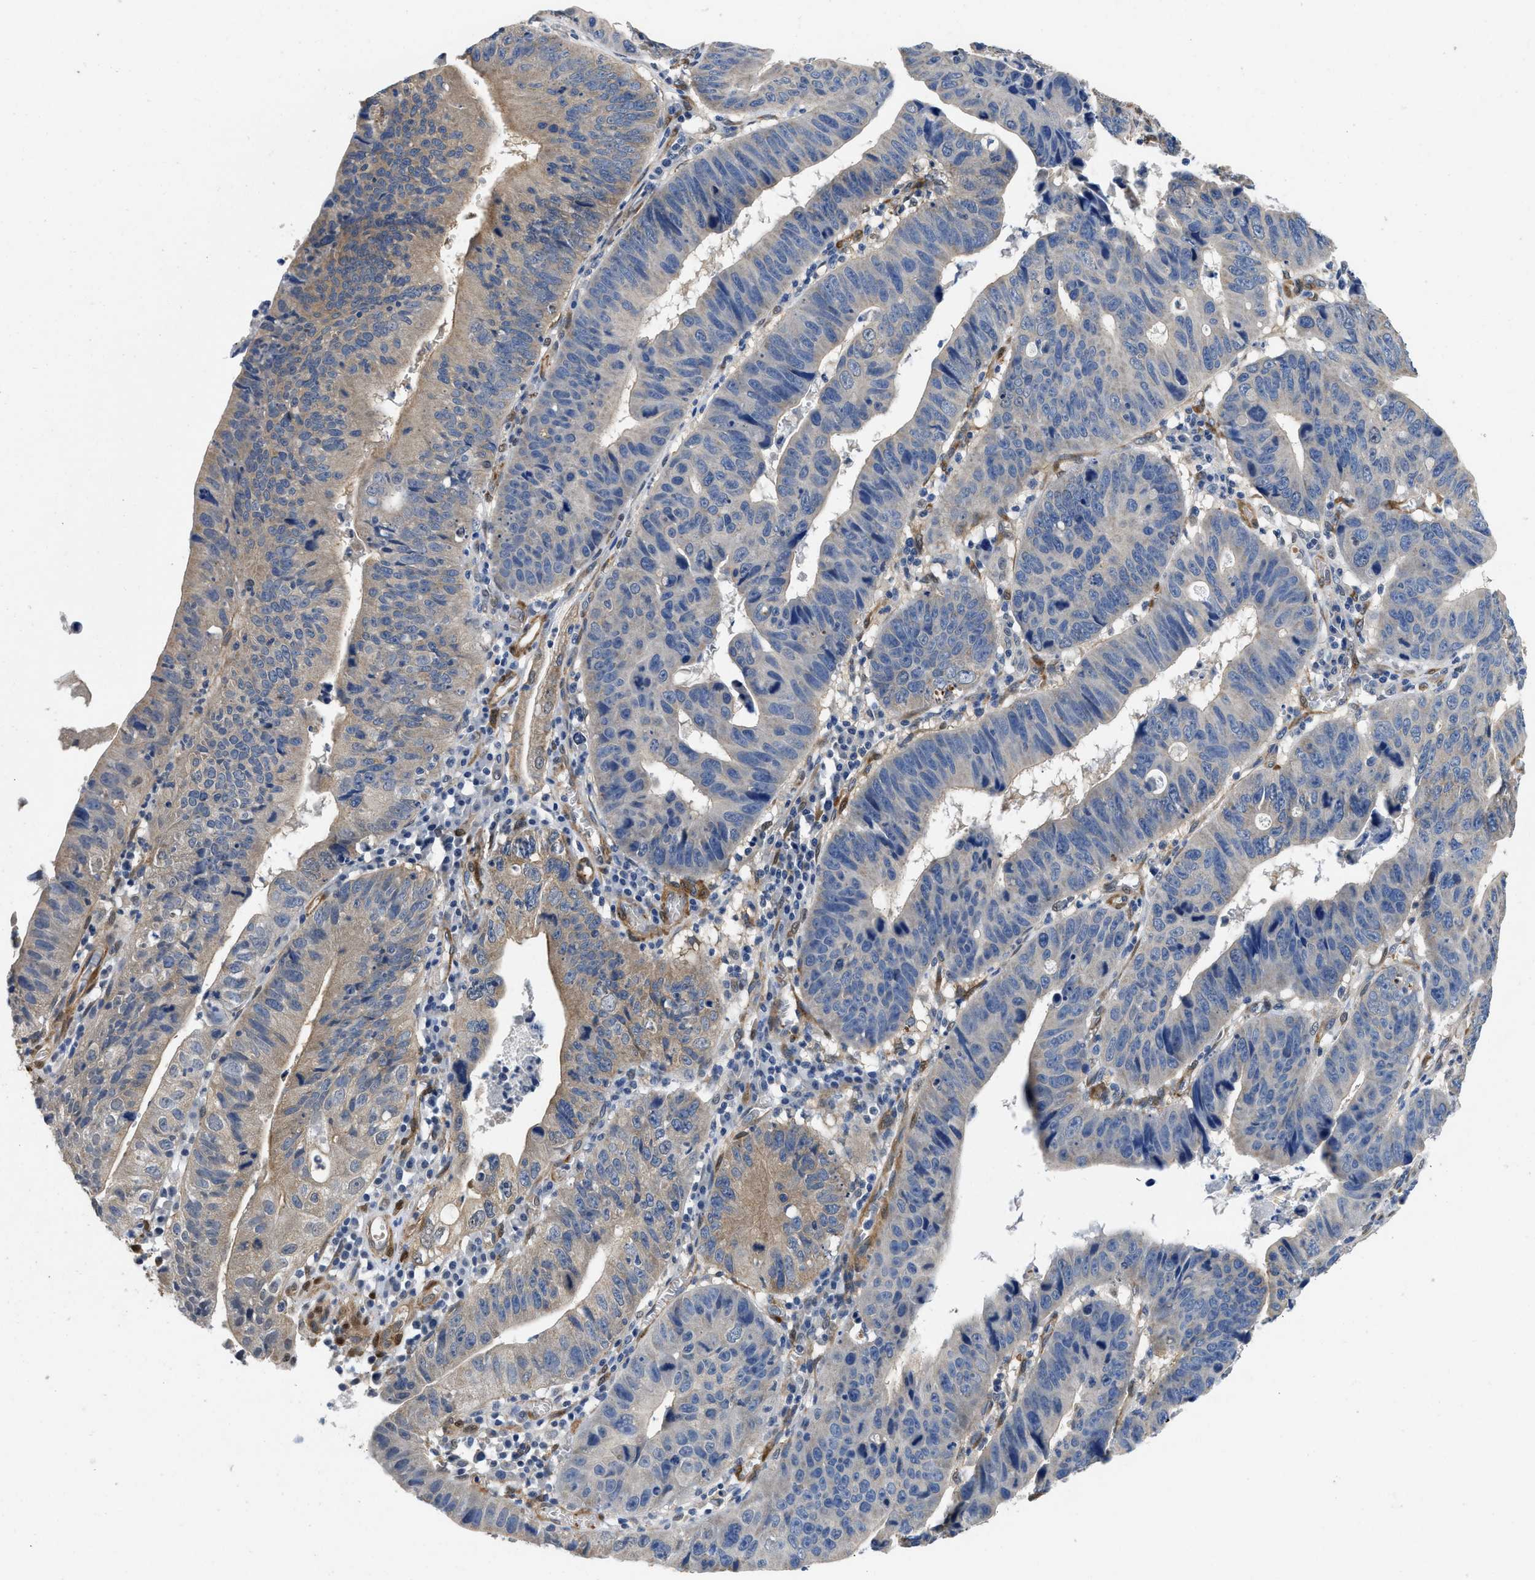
{"staining": {"intensity": "weak", "quantity": "<25%", "location": "cytoplasmic/membranous"}, "tissue": "stomach cancer", "cell_type": "Tumor cells", "image_type": "cancer", "snomed": [{"axis": "morphology", "description": "Adenocarcinoma, NOS"}, {"axis": "topography", "description": "Stomach"}], "caption": "IHC of human stomach cancer demonstrates no staining in tumor cells.", "gene": "RAPH1", "patient": {"sex": "male", "age": 59}}